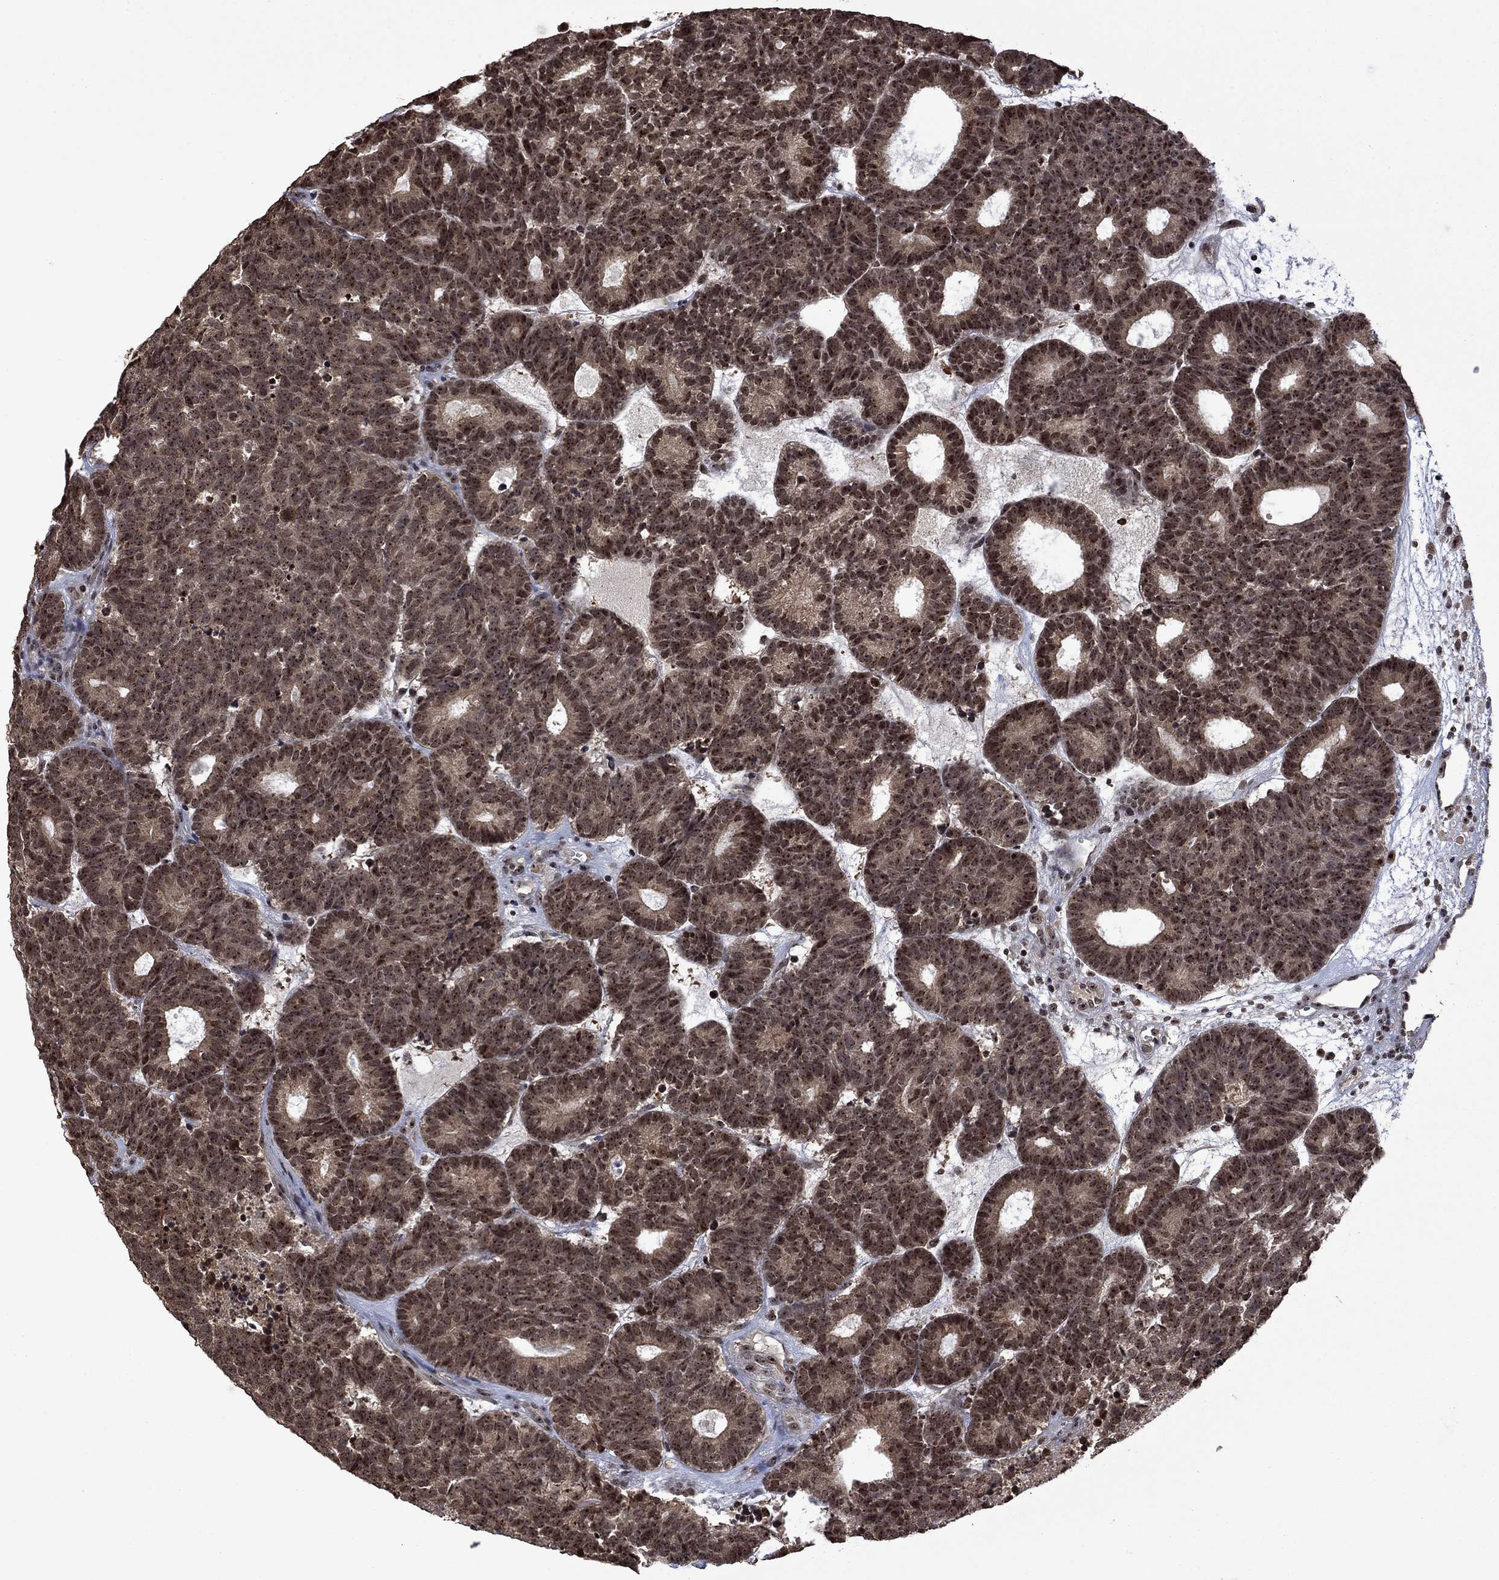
{"staining": {"intensity": "moderate", "quantity": ">75%", "location": "cytoplasmic/membranous,nuclear"}, "tissue": "head and neck cancer", "cell_type": "Tumor cells", "image_type": "cancer", "snomed": [{"axis": "morphology", "description": "Adenocarcinoma, NOS"}, {"axis": "topography", "description": "Head-Neck"}], "caption": "This is a photomicrograph of immunohistochemistry staining of head and neck adenocarcinoma, which shows moderate positivity in the cytoplasmic/membranous and nuclear of tumor cells.", "gene": "FBL", "patient": {"sex": "female", "age": 81}}